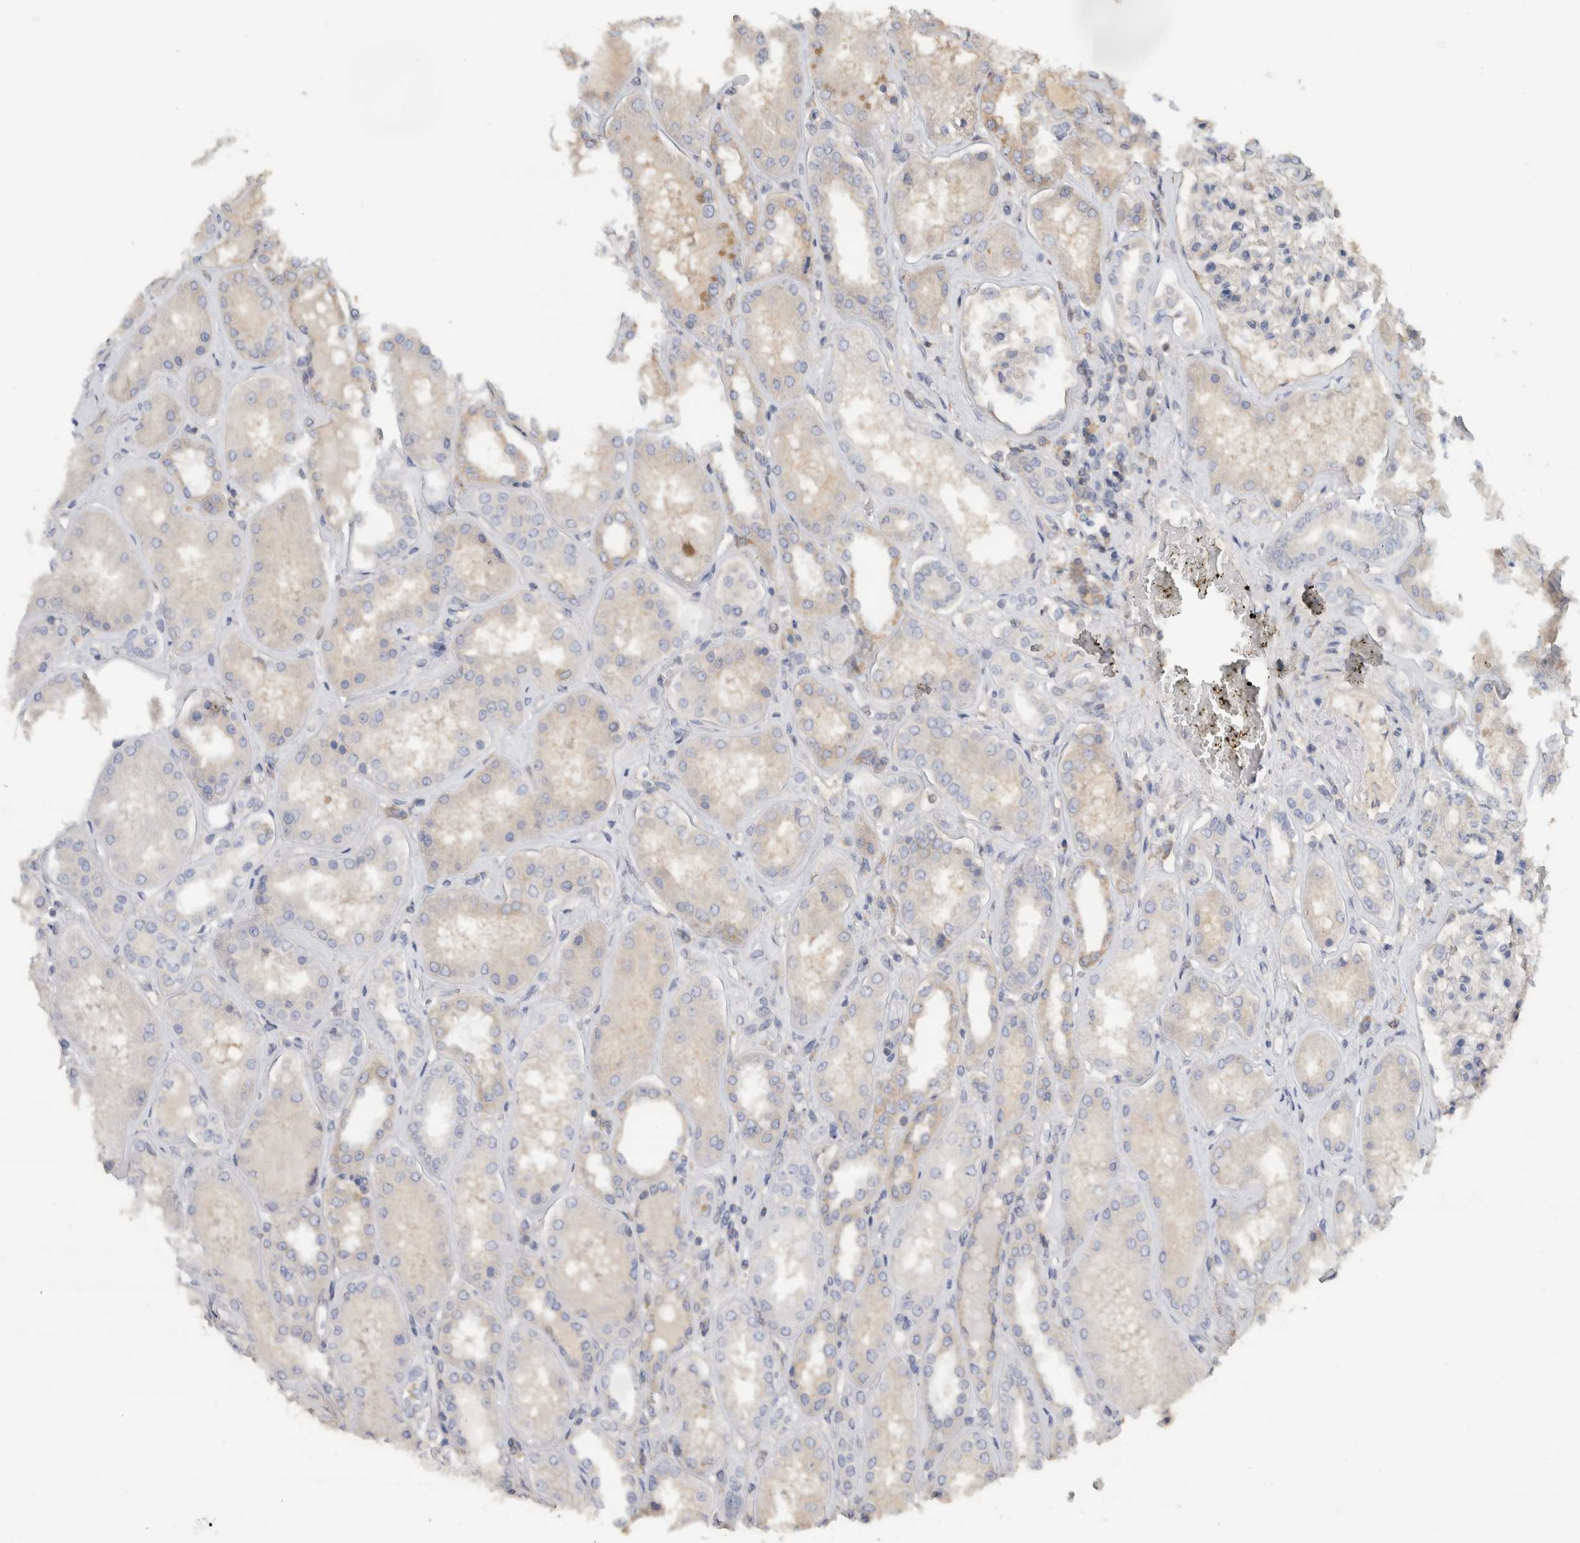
{"staining": {"intensity": "negative", "quantity": "none", "location": "none"}, "tissue": "kidney", "cell_type": "Cells in glomeruli", "image_type": "normal", "snomed": [{"axis": "morphology", "description": "Normal tissue, NOS"}, {"axis": "topography", "description": "Kidney"}], "caption": "Immunohistochemistry (IHC) image of normal kidney: human kidney stained with DAB reveals no significant protein expression in cells in glomeruli. (DAB (3,3'-diaminobenzidine) IHC visualized using brightfield microscopy, high magnification).", "gene": "EIF4G3", "patient": {"sex": "female", "age": 56}}